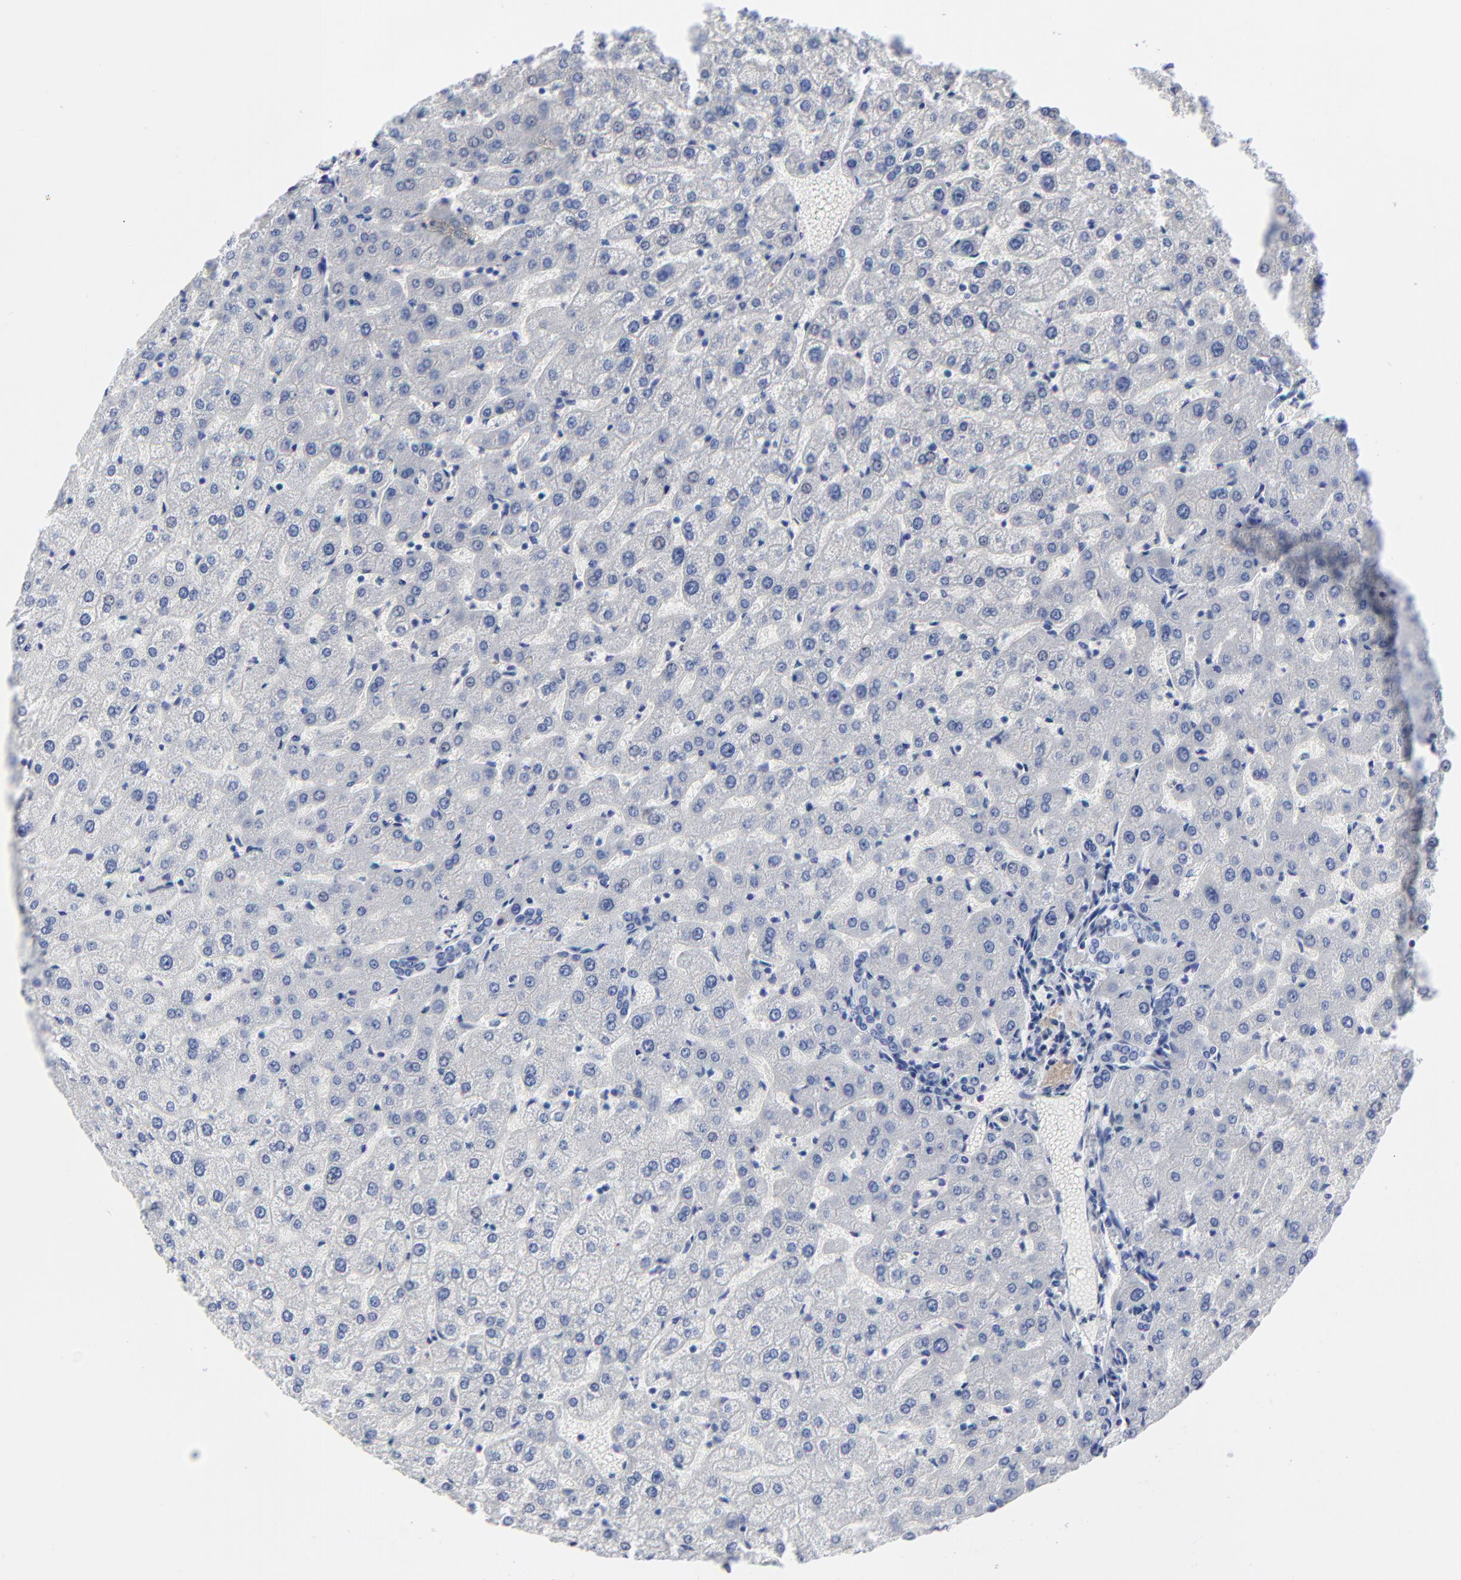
{"staining": {"intensity": "negative", "quantity": "none", "location": "none"}, "tissue": "liver", "cell_type": "Cholangiocytes", "image_type": "normal", "snomed": [{"axis": "morphology", "description": "Normal tissue, NOS"}, {"axis": "morphology", "description": "Fibrosis, NOS"}, {"axis": "topography", "description": "Liver"}], "caption": "This is a histopathology image of immunohistochemistry staining of normal liver, which shows no staining in cholangiocytes. Nuclei are stained in blue.", "gene": "CDK1", "patient": {"sex": "female", "age": 29}}